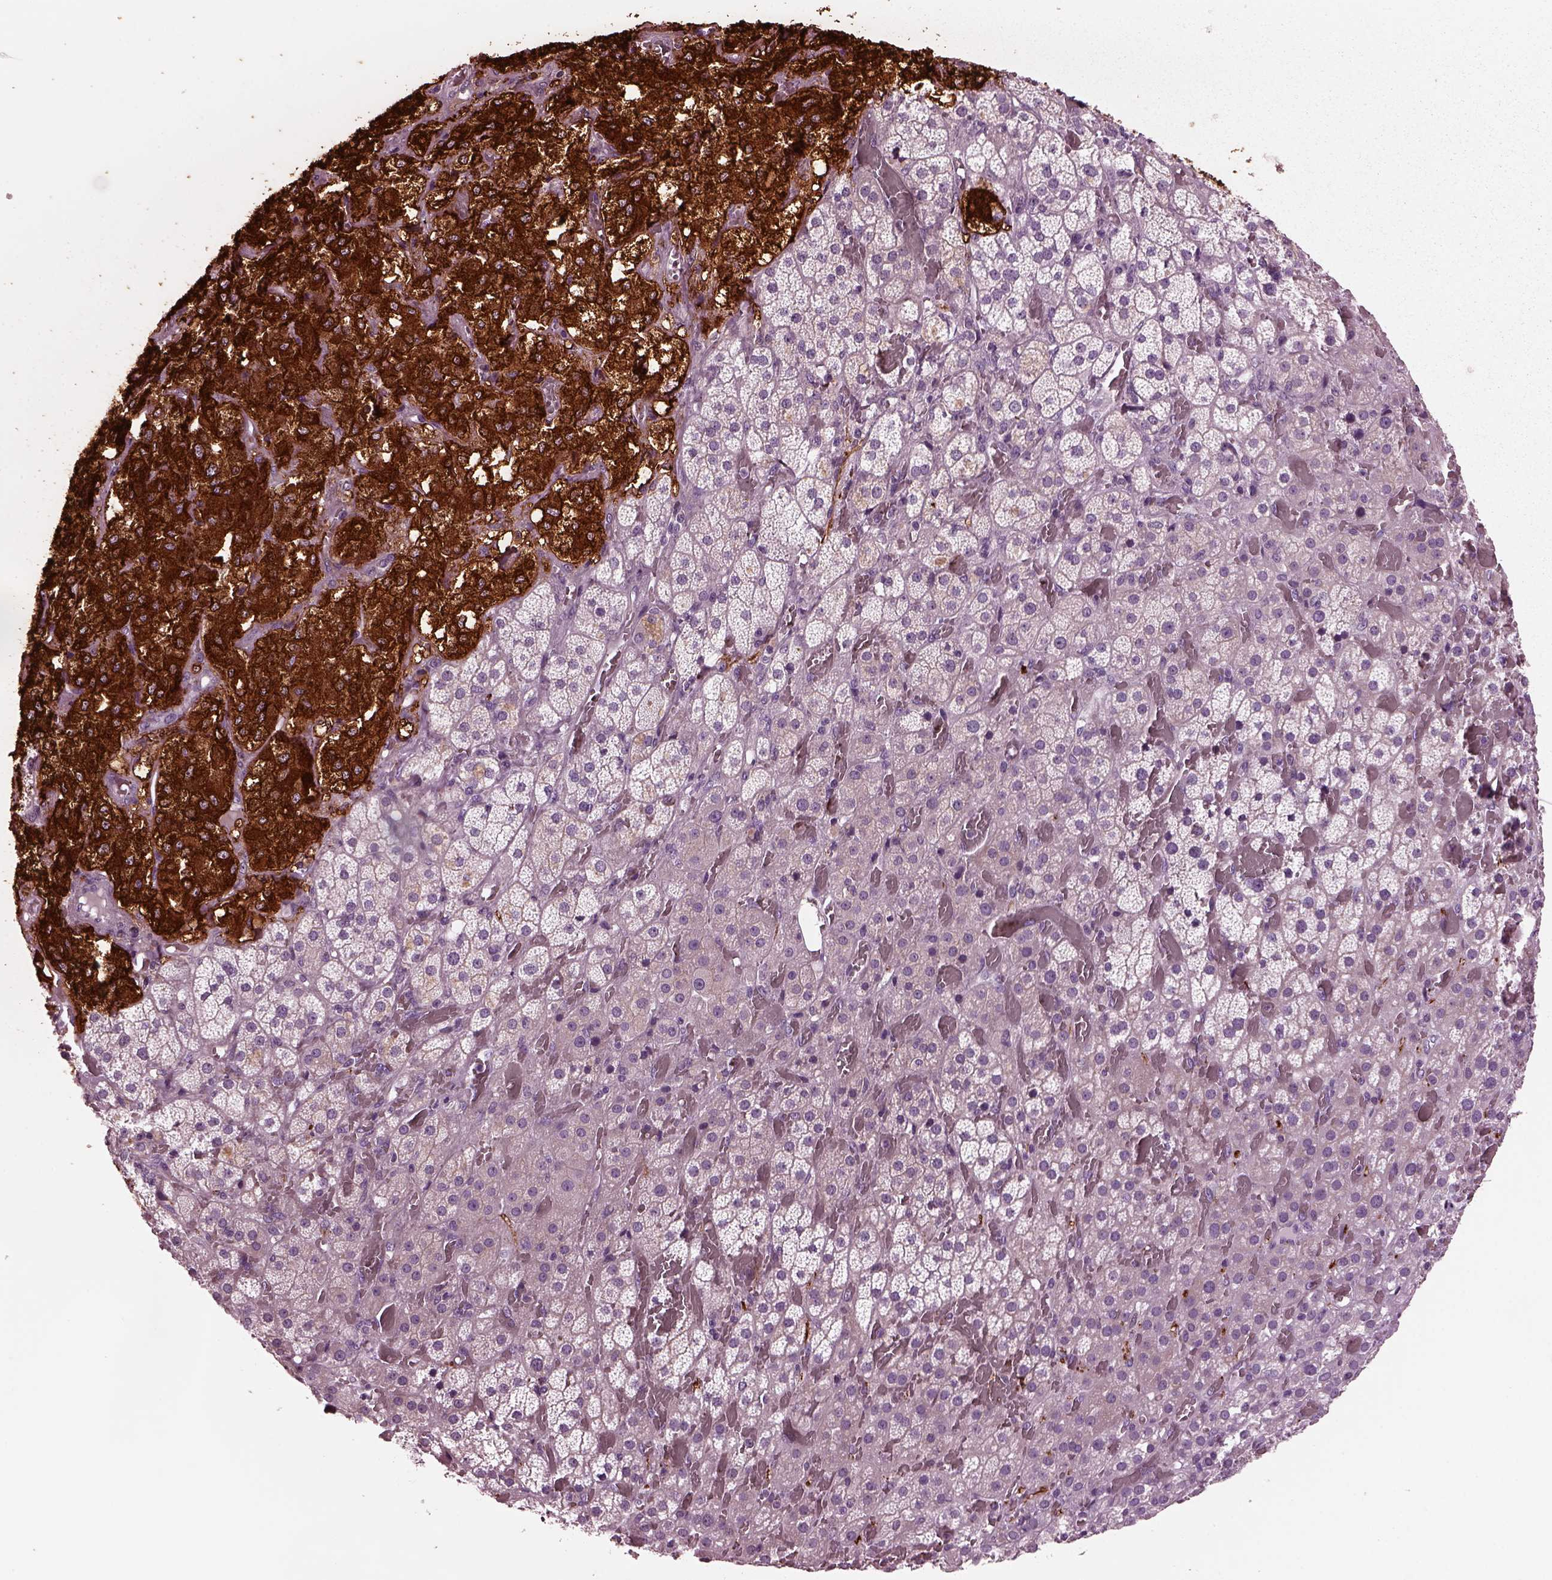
{"staining": {"intensity": "strong", "quantity": "25%-75%", "location": "cytoplasmic/membranous"}, "tissue": "adrenal gland", "cell_type": "Glandular cells", "image_type": "normal", "snomed": [{"axis": "morphology", "description": "Normal tissue, NOS"}, {"axis": "topography", "description": "Adrenal gland"}], "caption": "Protein expression analysis of unremarkable adrenal gland reveals strong cytoplasmic/membranous positivity in approximately 25%-75% of glandular cells.", "gene": "GDF11", "patient": {"sex": "male", "age": 57}}